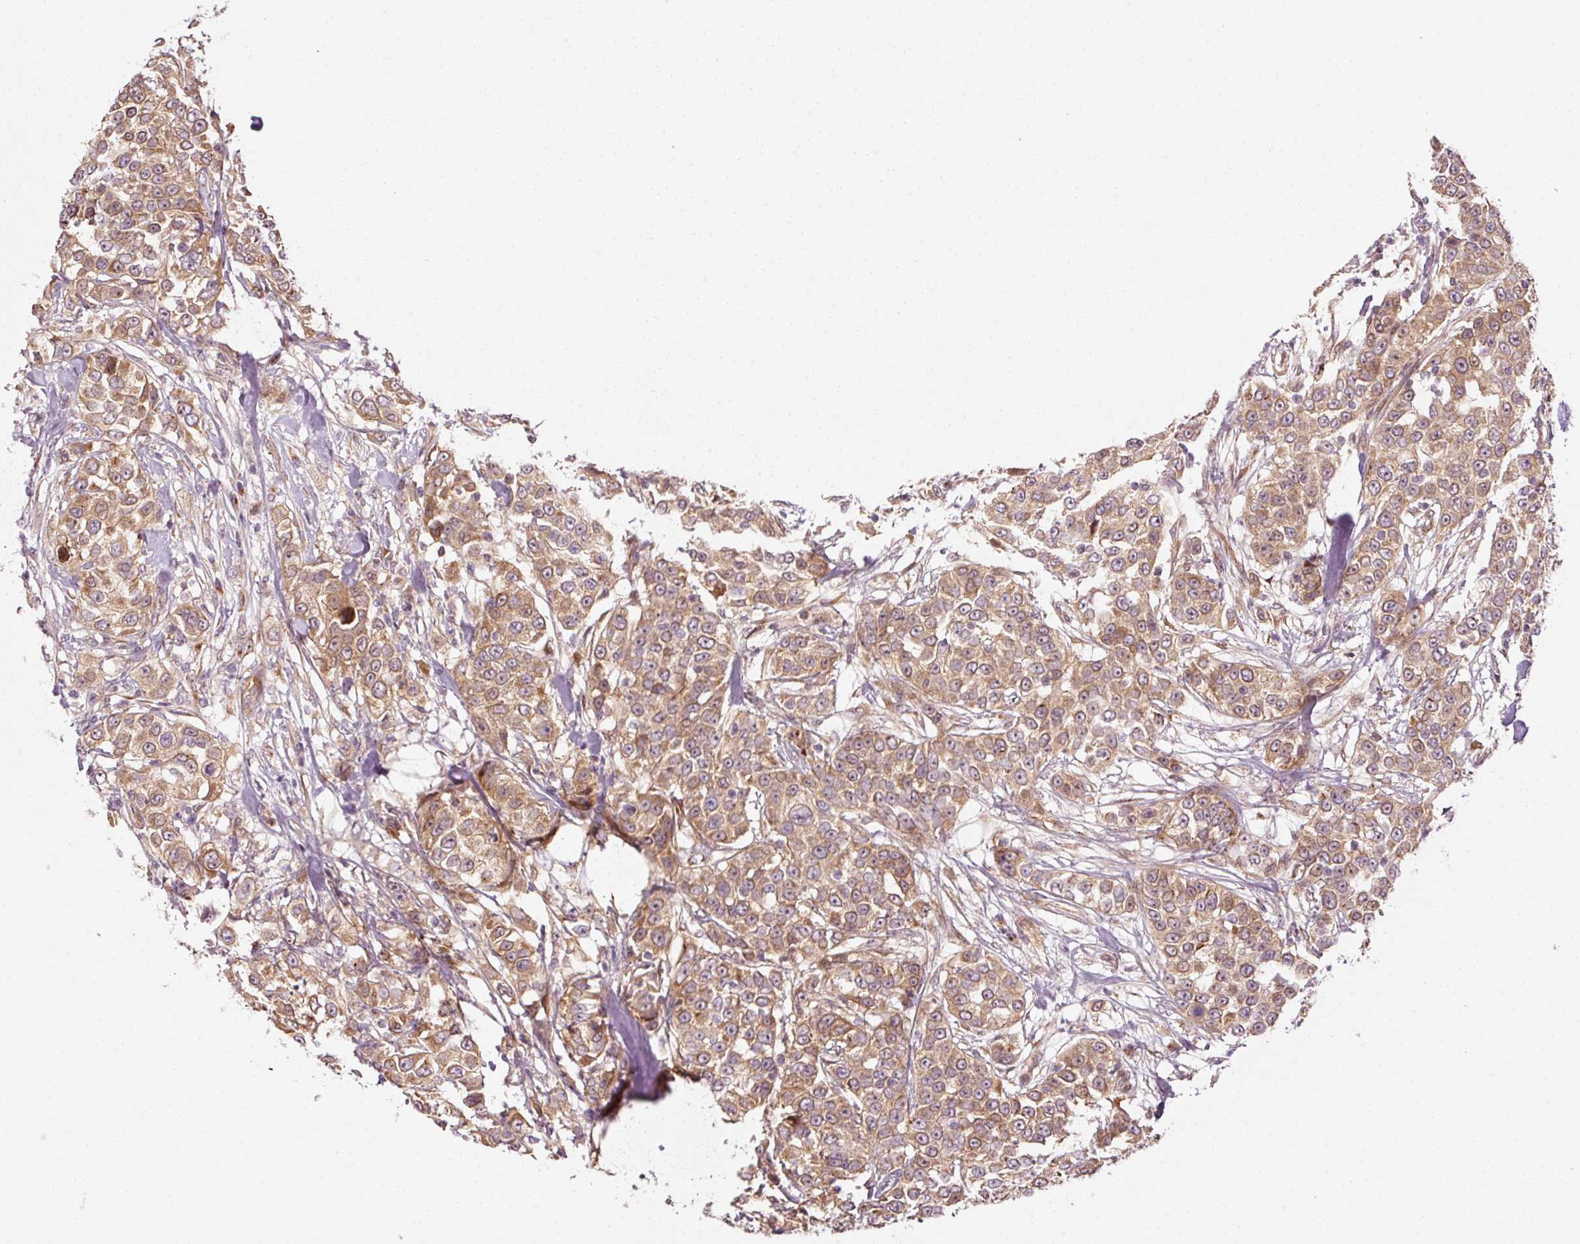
{"staining": {"intensity": "moderate", "quantity": ">75%", "location": "cytoplasmic/membranous,nuclear"}, "tissue": "urothelial cancer", "cell_type": "Tumor cells", "image_type": "cancer", "snomed": [{"axis": "morphology", "description": "Urothelial carcinoma, High grade"}, {"axis": "topography", "description": "Urinary bladder"}], "caption": "Human urothelial carcinoma (high-grade) stained for a protein (brown) exhibits moderate cytoplasmic/membranous and nuclear positive positivity in approximately >75% of tumor cells.", "gene": "PPP1R14B", "patient": {"sex": "female", "age": 80}}